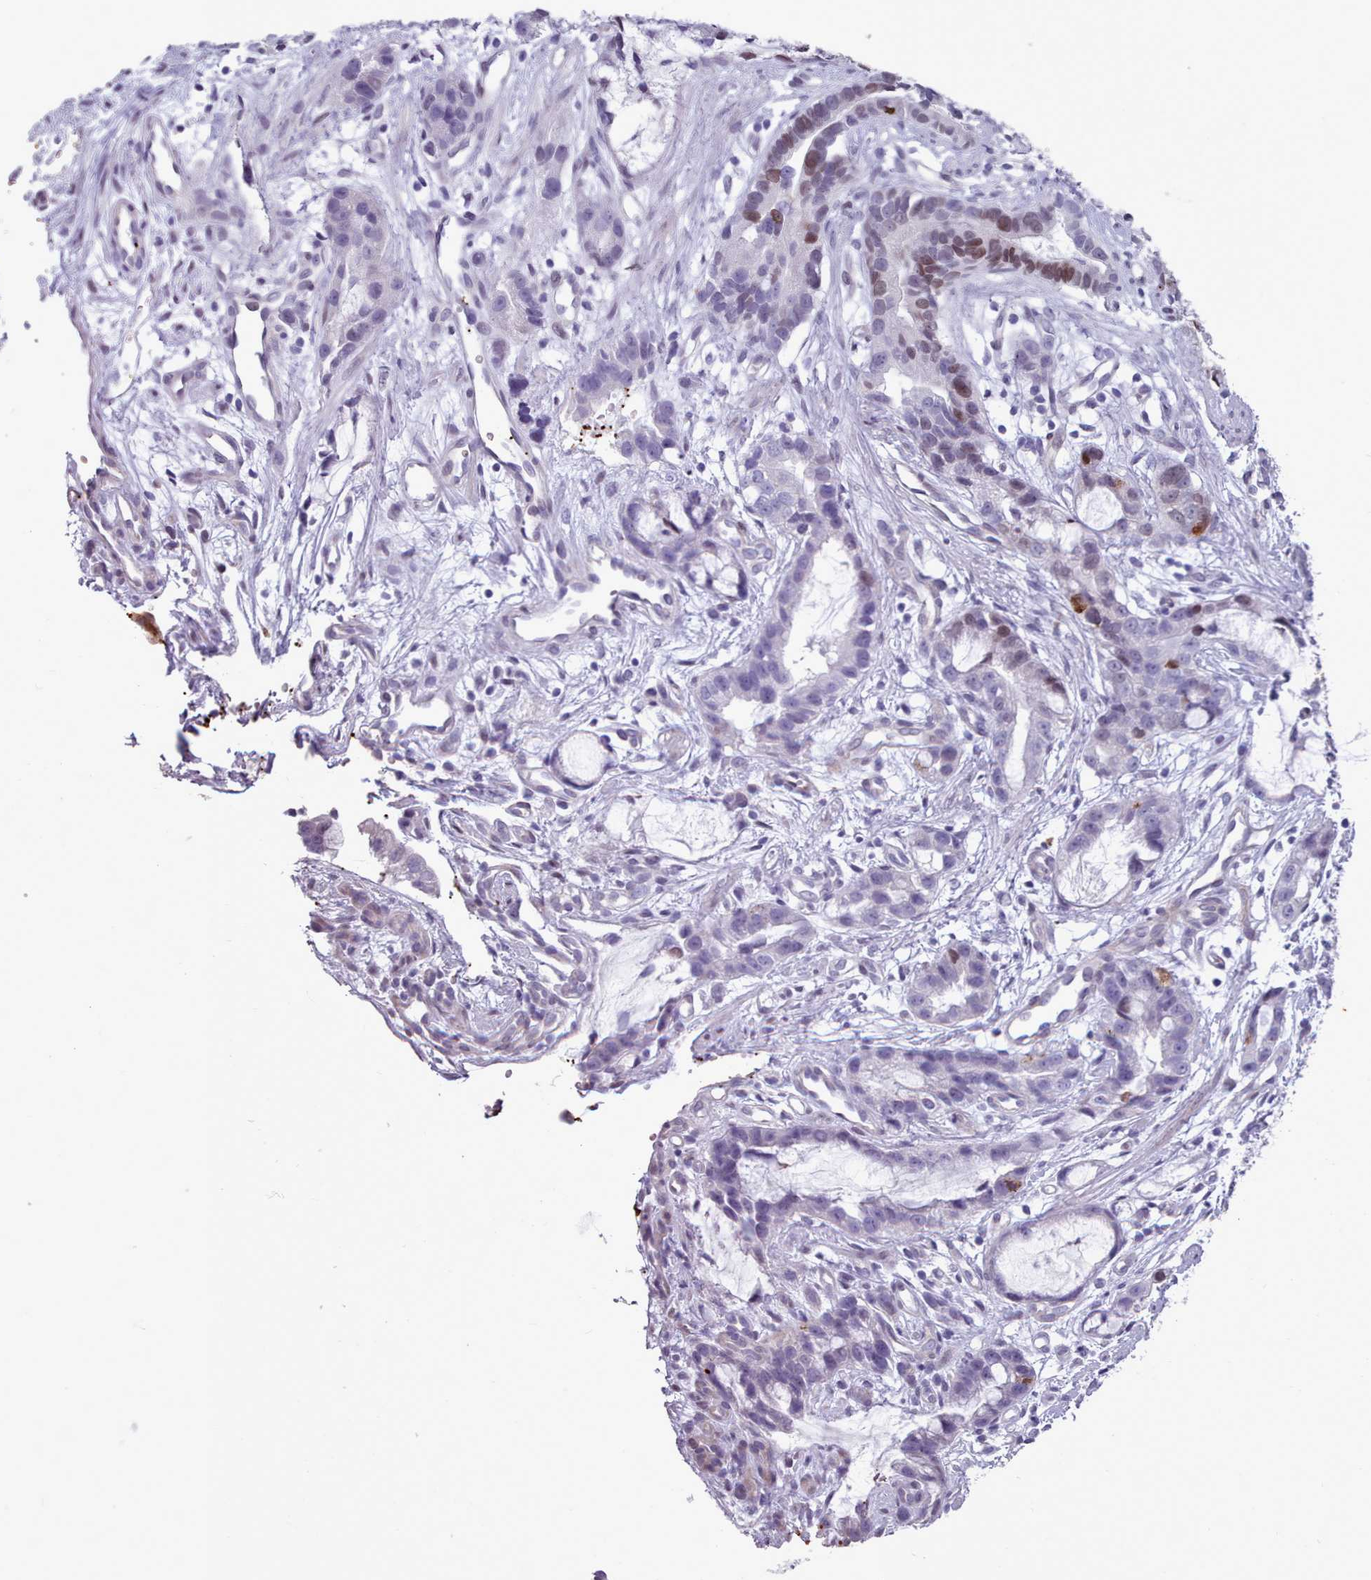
{"staining": {"intensity": "weak", "quantity": "<25%", "location": "nuclear"}, "tissue": "stomach cancer", "cell_type": "Tumor cells", "image_type": "cancer", "snomed": [{"axis": "morphology", "description": "Adenocarcinoma, NOS"}, {"axis": "topography", "description": "Stomach"}], "caption": "Immunohistochemistry (IHC) photomicrograph of neoplastic tissue: stomach adenocarcinoma stained with DAB (3,3'-diaminobenzidine) displays no significant protein staining in tumor cells.", "gene": "KCNT2", "patient": {"sex": "male", "age": 55}}